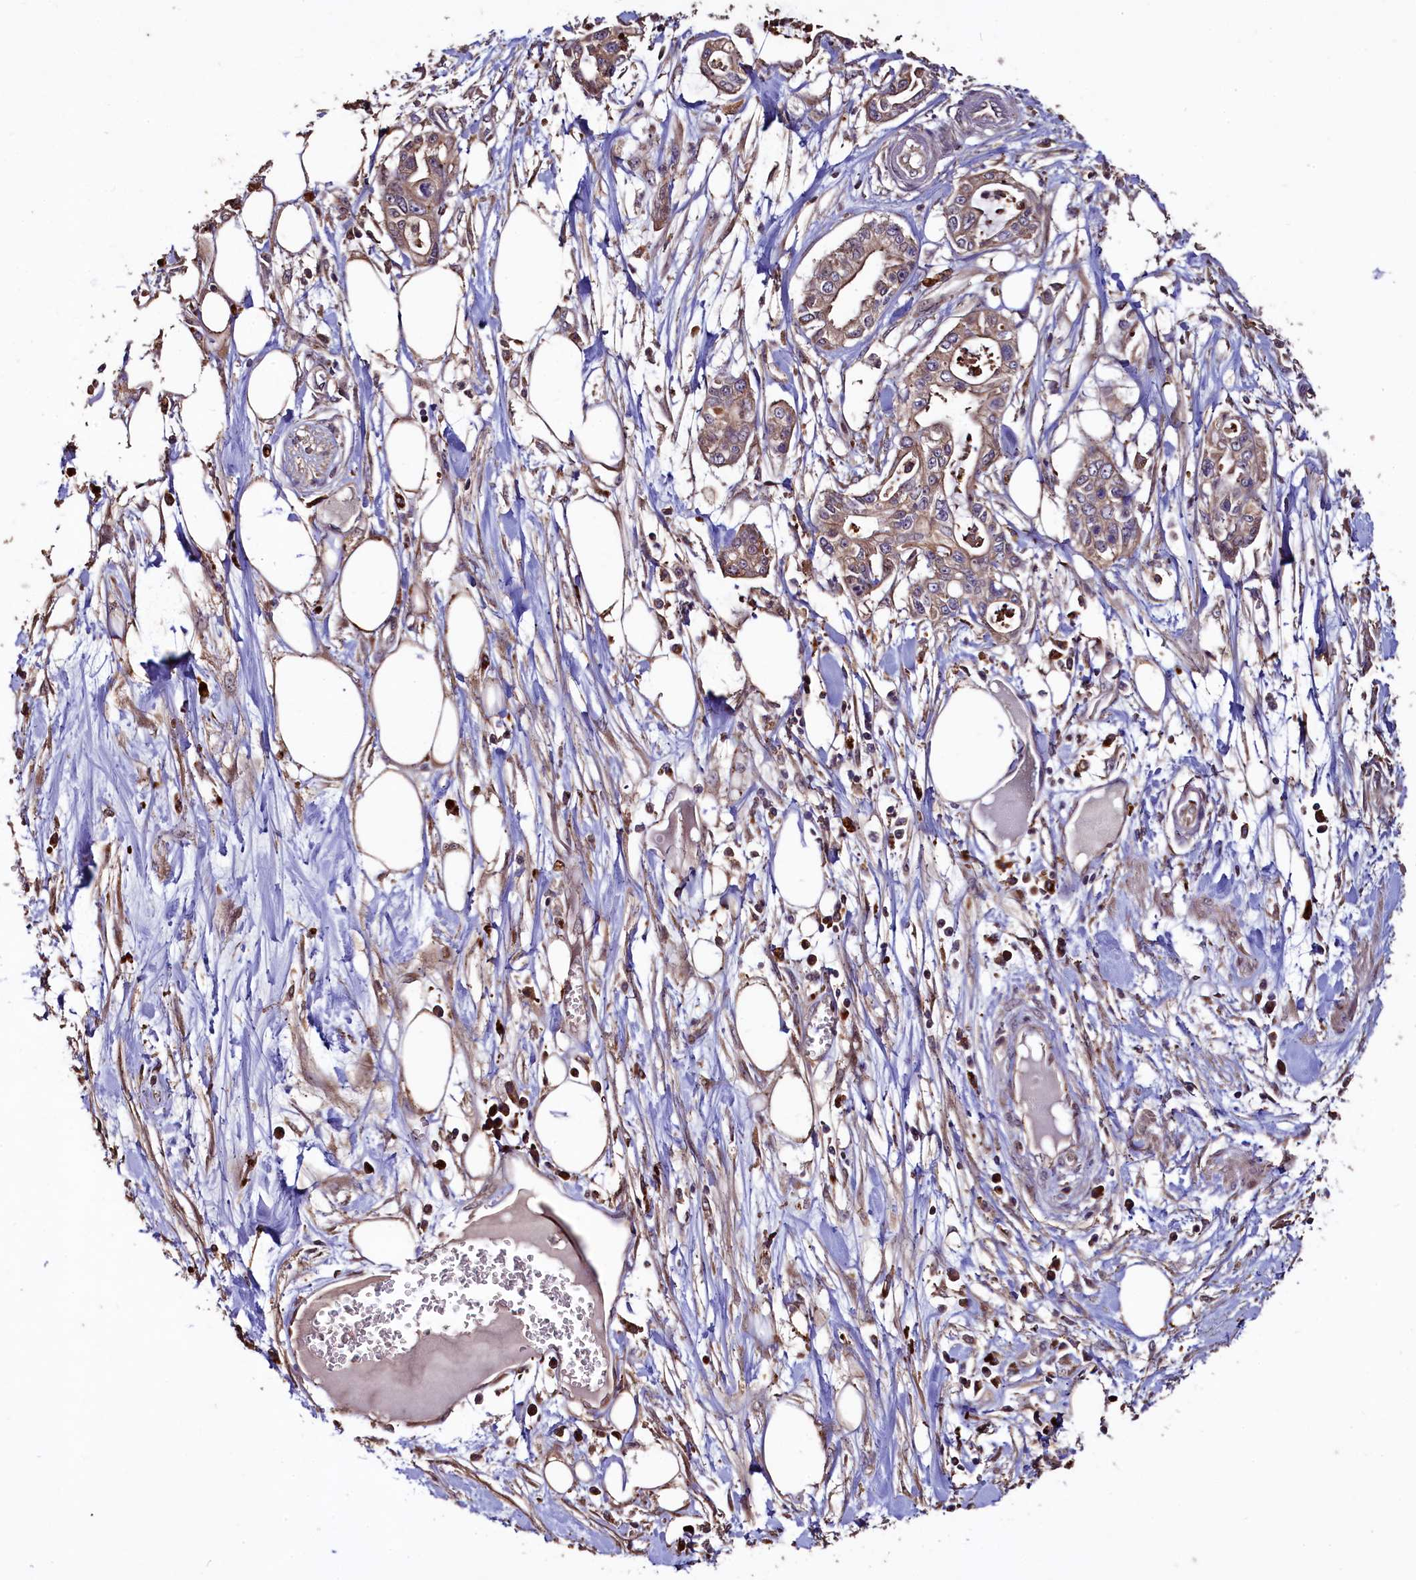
{"staining": {"intensity": "weak", "quantity": ">75%", "location": "cytoplasmic/membranous"}, "tissue": "pancreatic cancer", "cell_type": "Tumor cells", "image_type": "cancer", "snomed": [{"axis": "morphology", "description": "Adenocarcinoma, NOS"}, {"axis": "topography", "description": "Pancreas"}], "caption": "Weak cytoplasmic/membranous protein staining is identified in about >75% of tumor cells in pancreatic adenocarcinoma.", "gene": "TMEM98", "patient": {"sex": "male", "age": 68}}